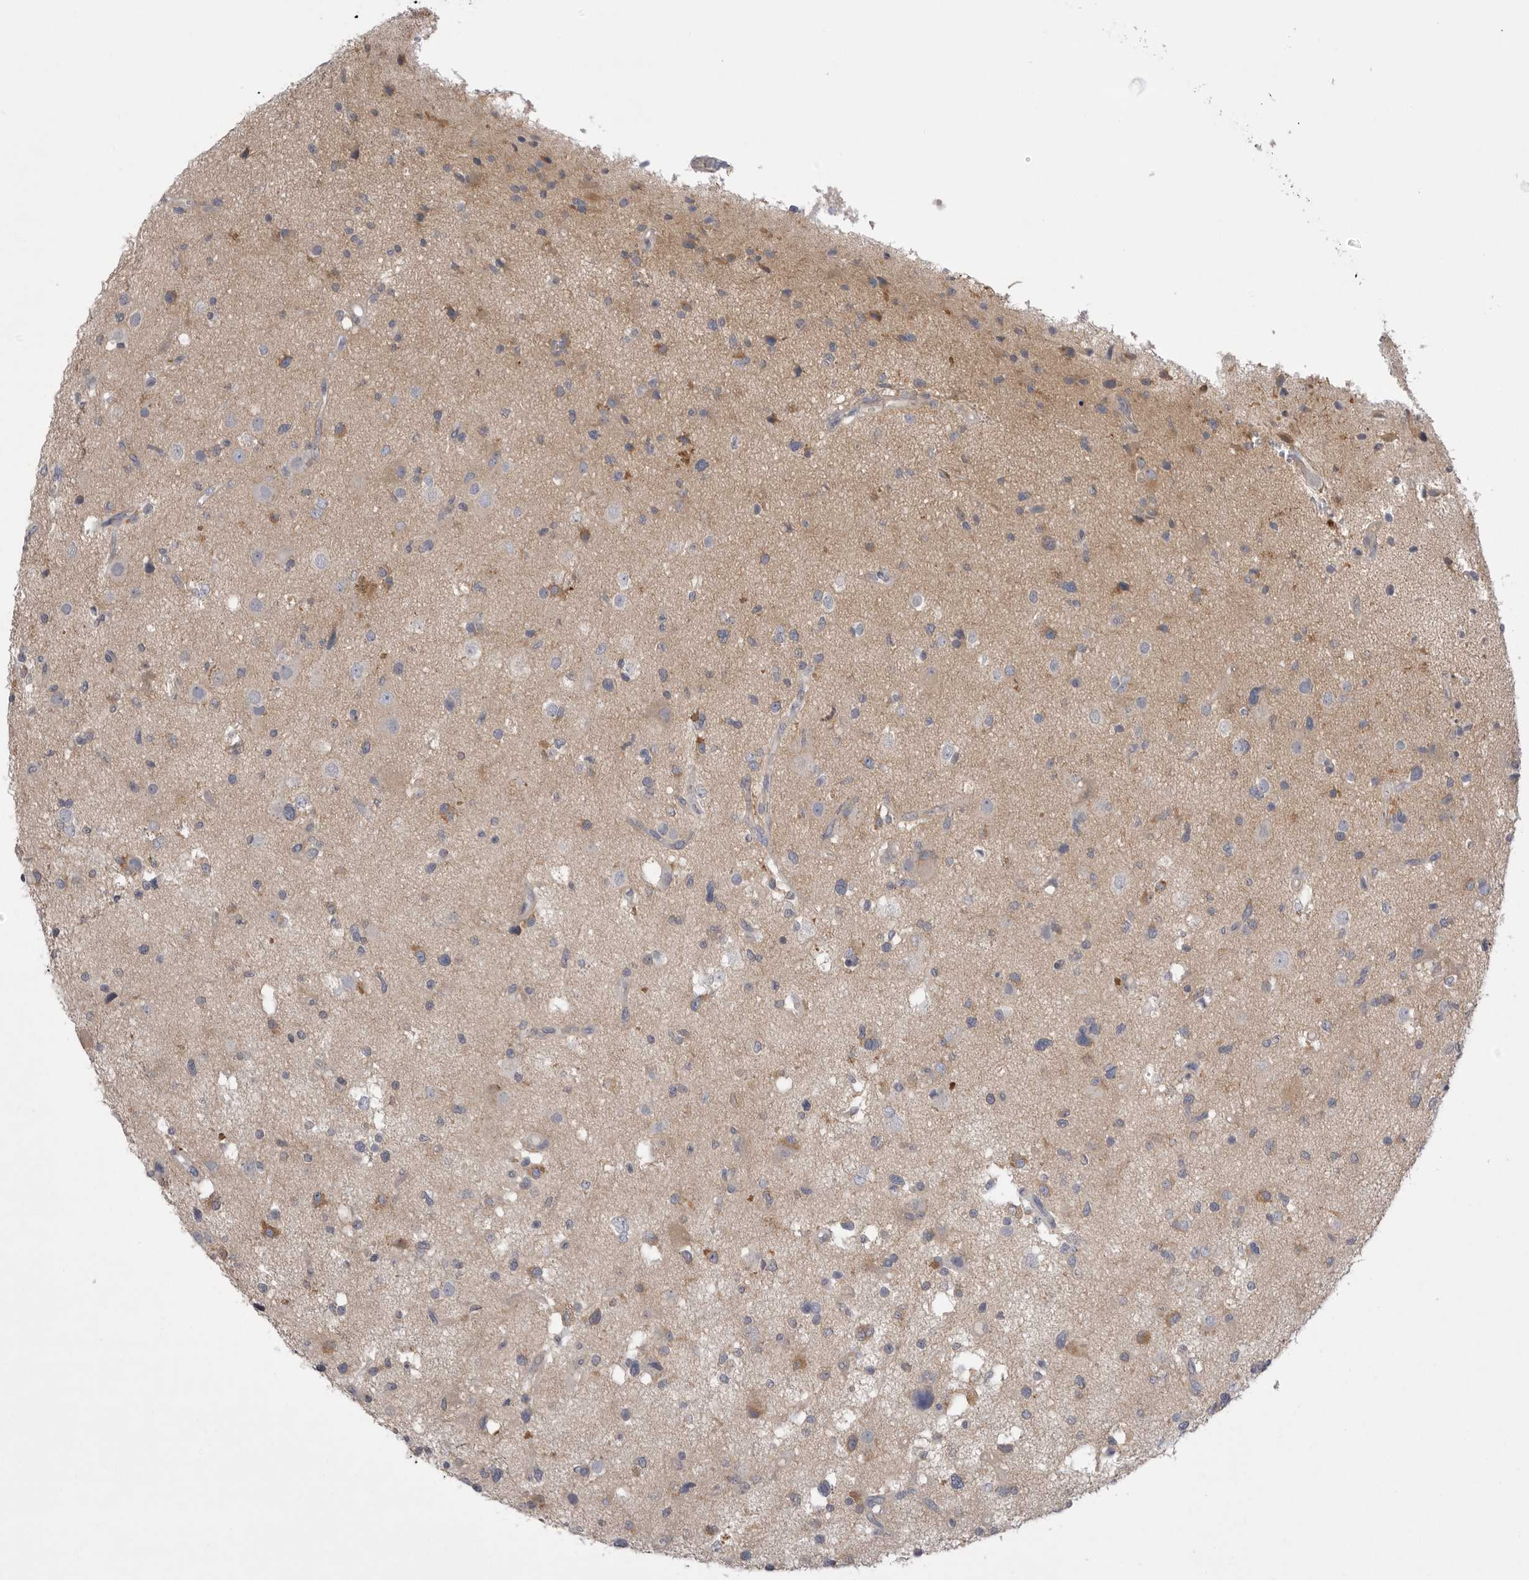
{"staining": {"intensity": "moderate", "quantity": "<25%", "location": "cytoplasmic/membranous"}, "tissue": "glioma", "cell_type": "Tumor cells", "image_type": "cancer", "snomed": [{"axis": "morphology", "description": "Glioma, malignant, High grade"}, {"axis": "topography", "description": "Brain"}], "caption": "An immunohistochemistry (IHC) histopathology image of tumor tissue is shown. Protein staining in brown labels moderate cytoplasmic/membranous positivity in glioma within tumor cells.", "gene": "VAC14", "patient": {"sex": "male", "age": 33}}